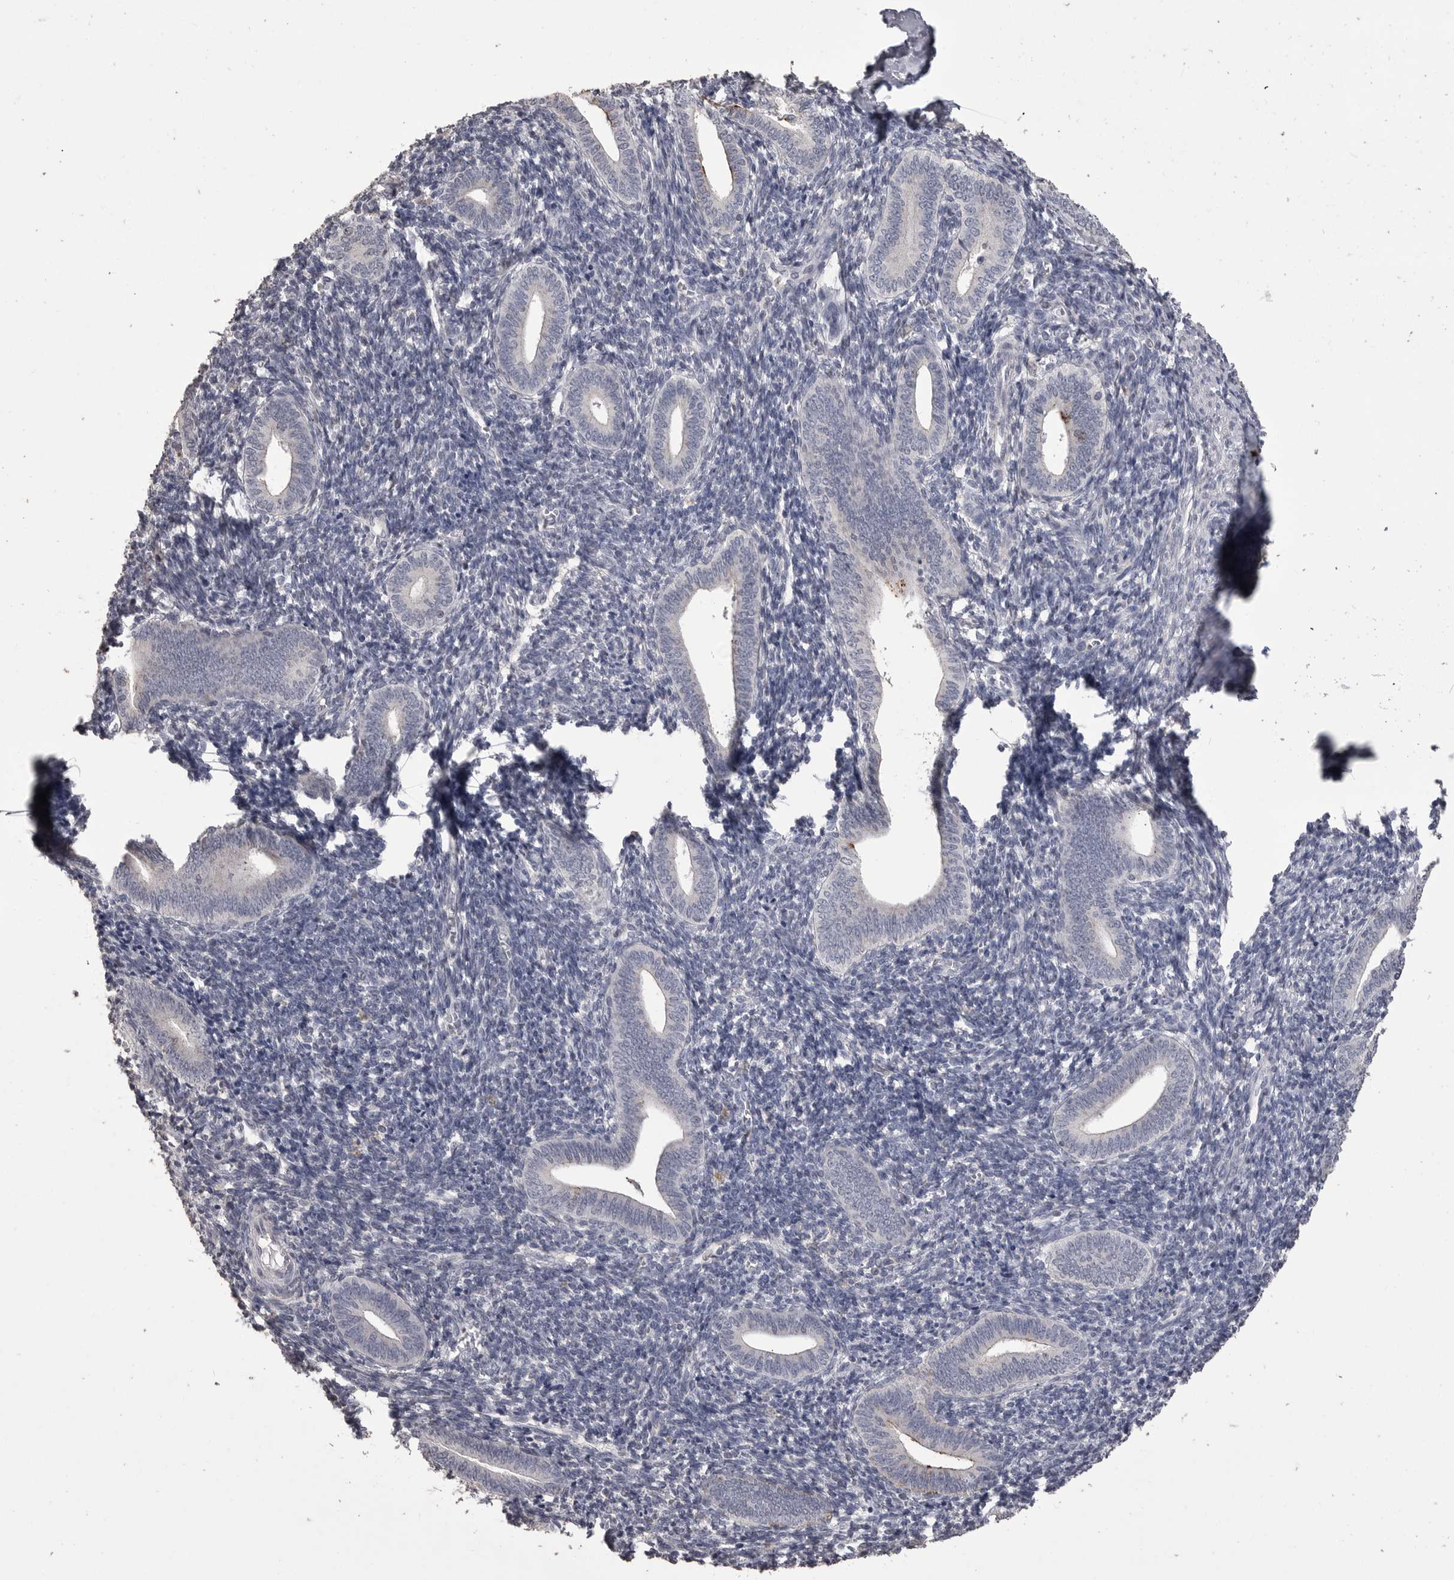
{"staining": {"intensity": "negative", "quantity": "none", "location": "none"}, "tissue": "endometrium", "cell_type": "Cells in endometrial stroma", "image_type": "normal", "snomed": [{"axis": "morphology", "description": "Normal tissue, NOS"}, {"axis": "topography", "description": "Uterus"}, {"axis": "topography", "description": "Endometrium"}], "caption": "Protein analysis of unremarkable endometrium exhibits no significant positivity in cells in endometrial stroma.", "gene": "MMP7", "patient": {"sex": "female", "age": 33}}